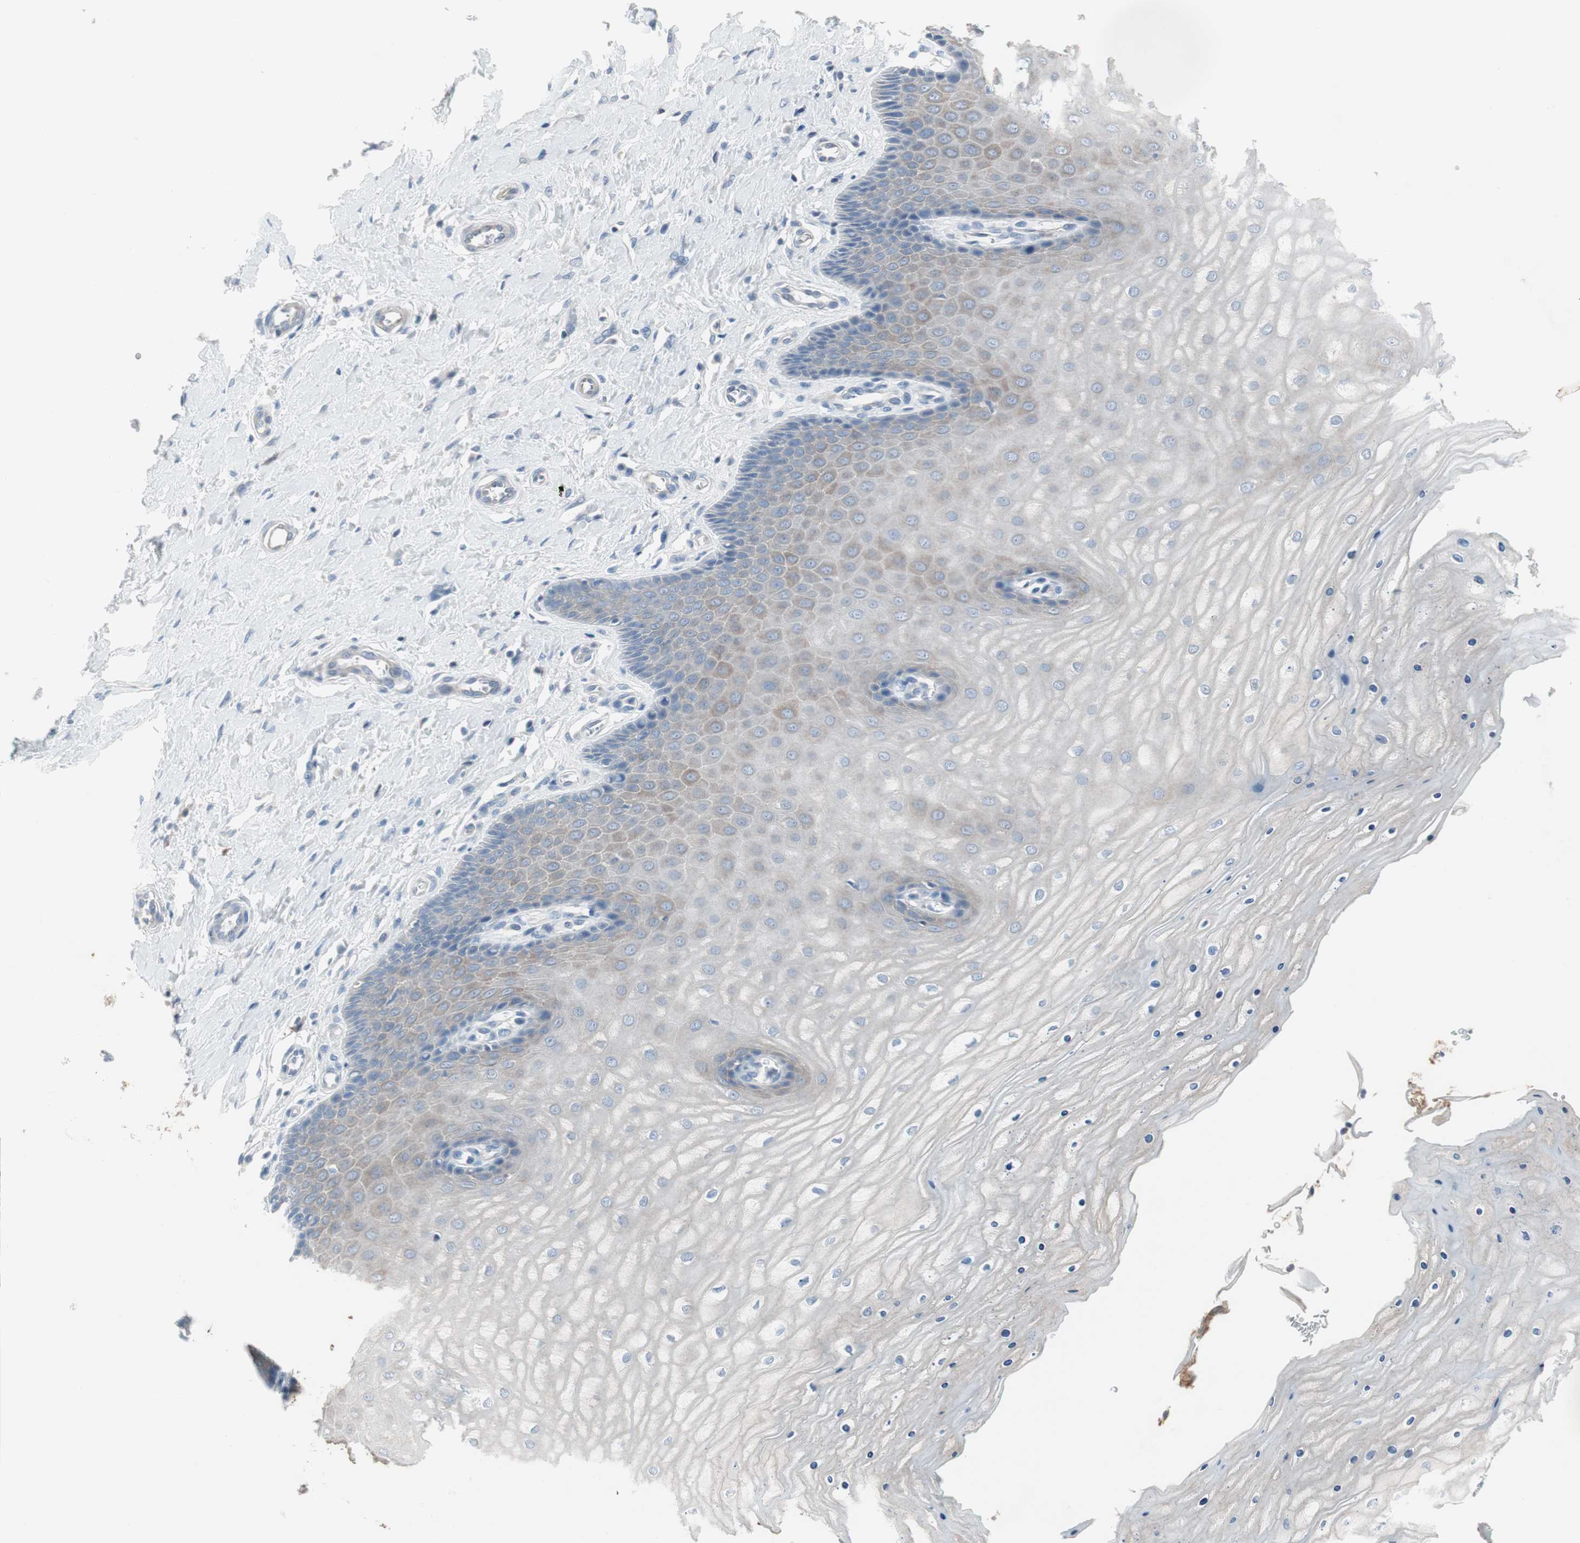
{"staining": {"intensity": "moderate", "quantity": ">75%", "location": "cytoplasmic/membranous"}, "tissue": "cervix", "cell_type": "Glandular cells", "image_type": "normal", "snomed": [{"axis": "morphology", "description": "Normal tissue, NOS"}, {"axis": "topography", "description": "Cervix"}], "caption": "Cervix stained with DAB (3,3'-diaminobenzidine) IHC shows medium levels of moderate cytoplasmic/membranous expression in about >75% of glandular cells. The staining was performed using DAB (3,3'-diaminobenzidine) to visualize the protein expression in brown, while the nuclei were stained in blue with hematoxylin (Magnification: 20x).", "gene": "PIGR", "patient": {"sex": "female", "age": 55}}